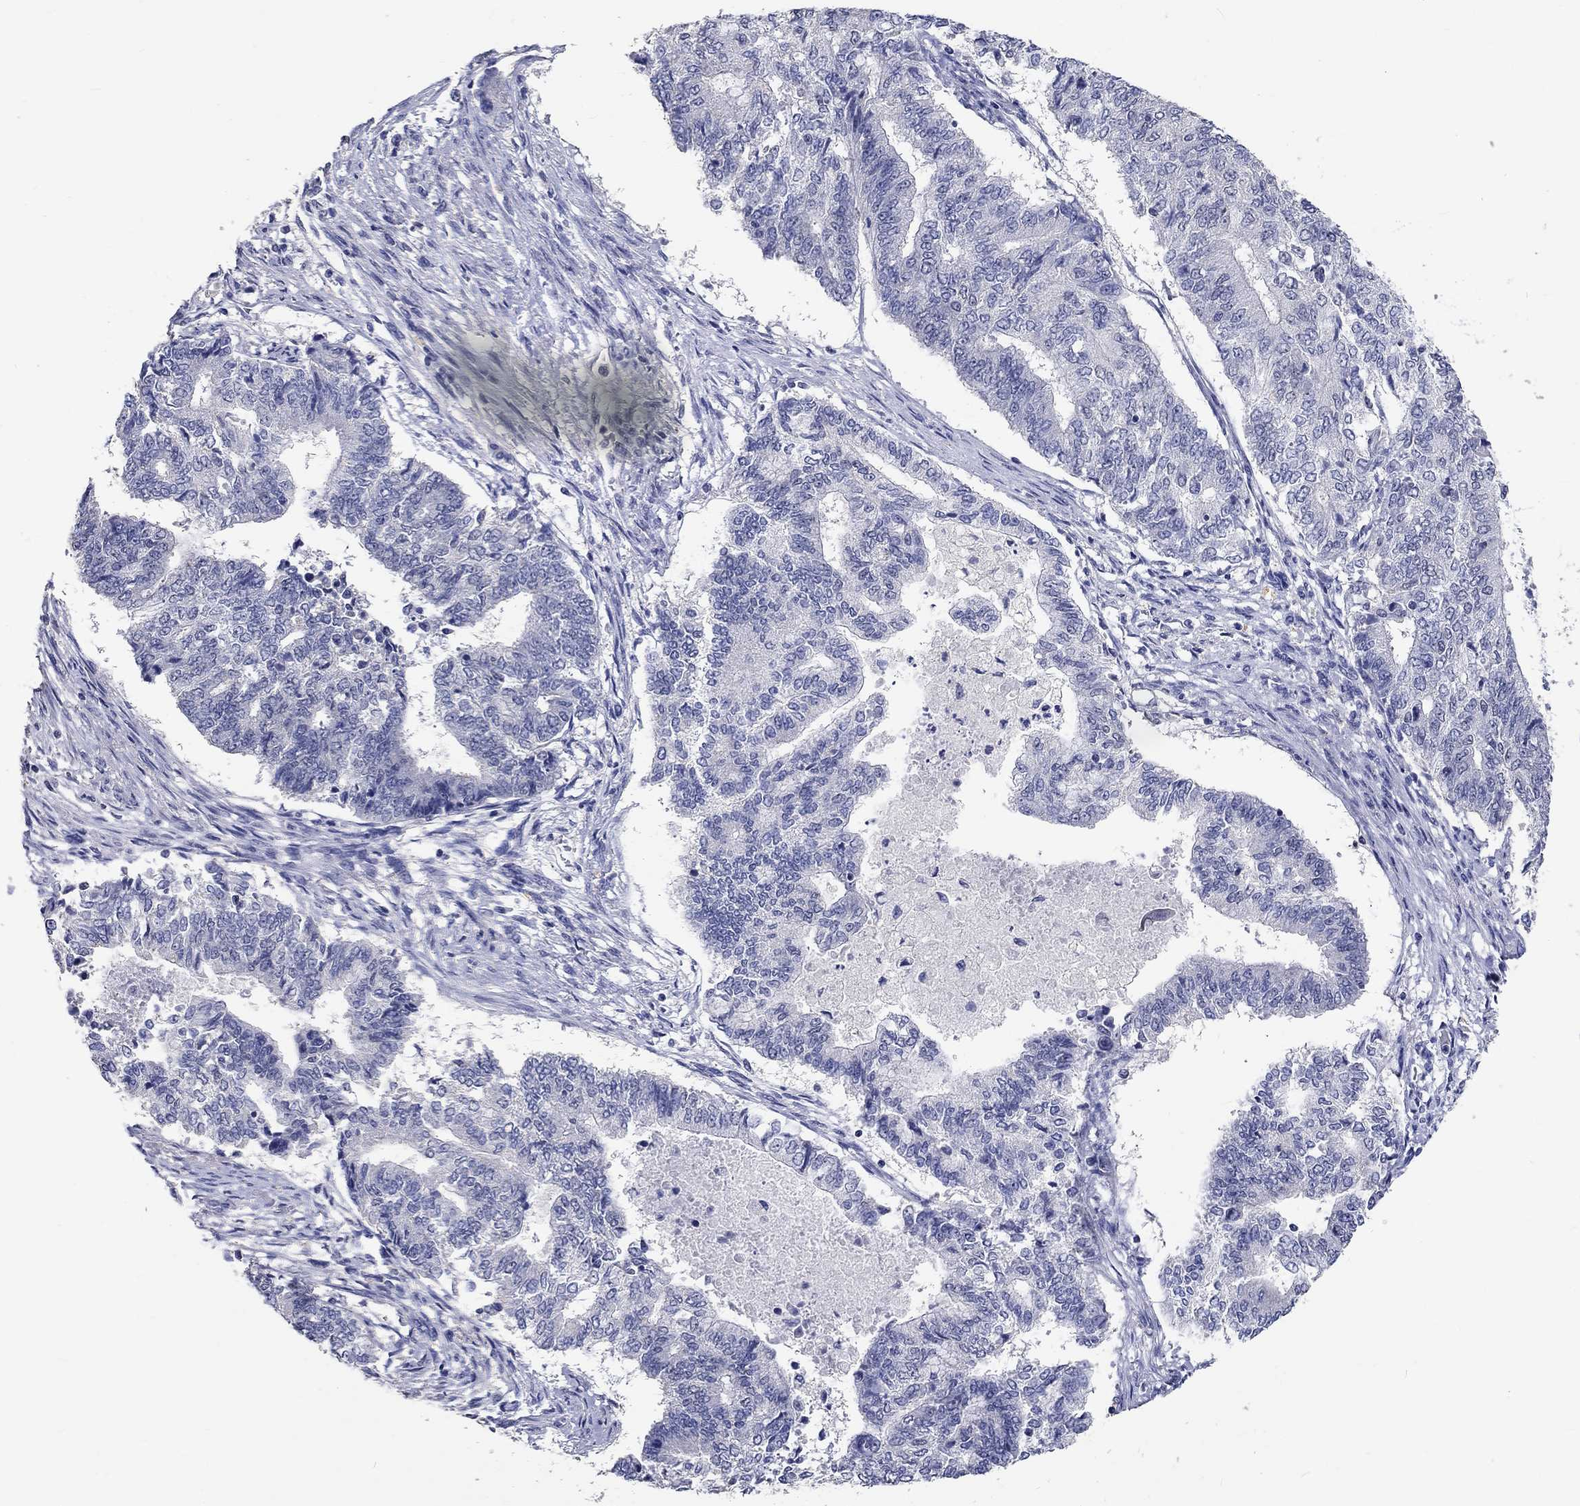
{"staining": {"intensity": "negative", "quantity": "none", "location": "none"}, "tissue": "endometrial cancer", "cell_type": "Tumor cells", "image_type": "cancer", "snomed": [{"axis": "morphology", "description": "Adenocarcinoma, NOS"}, {"axis": "topography", "description": "Endometrium"}], "caption": "An immunohistochemistry (IHC) image of endometrial adenocarcinoma is shown. There is no staining in tumor cells of endometrial adenocarcinoma.", "gene": "GRIN1", "patient": {"sex": "female", "age": 65}}